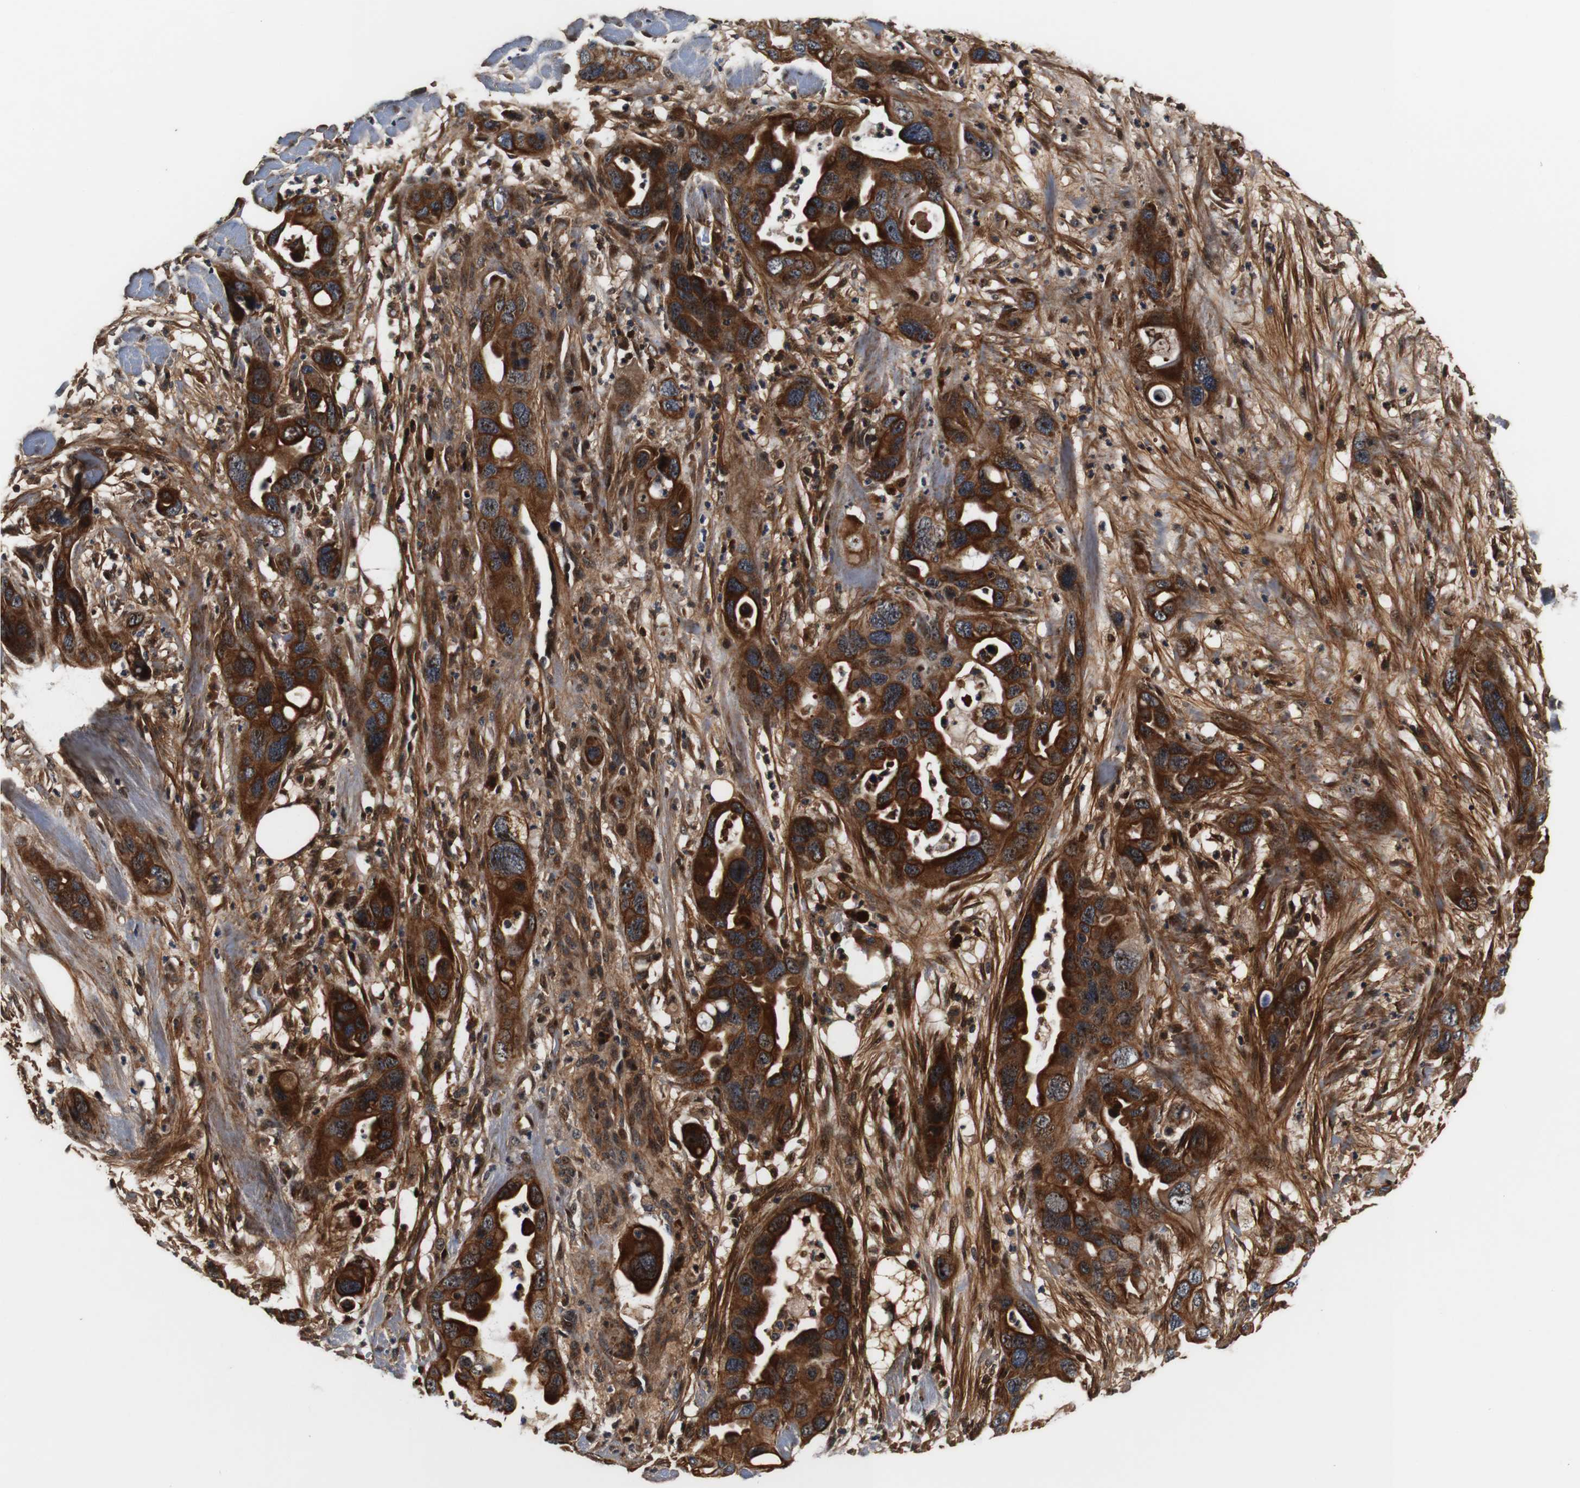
{"staining": {"intensity": "strong", "quantity": ">75%", "location": "cytoplasmic/membranous"}, "tissue": "pancreatic cancer", "cell_type": "Tumor cells", "image_type": "cancer", "snomed": [{"axis": "morphology", "description": "Adenocarcinoma, NOS"}, {"axis": "topography", "description": "Pancreas"}], "caption": "Immunohistochemical staining of pancreatic cancer shows high levels of strong cytoplasmic/membranous protein positivity in about >75% of tumor cells.", "gene": "LRP4", "patient": {"sex": "female", "age": 71}}